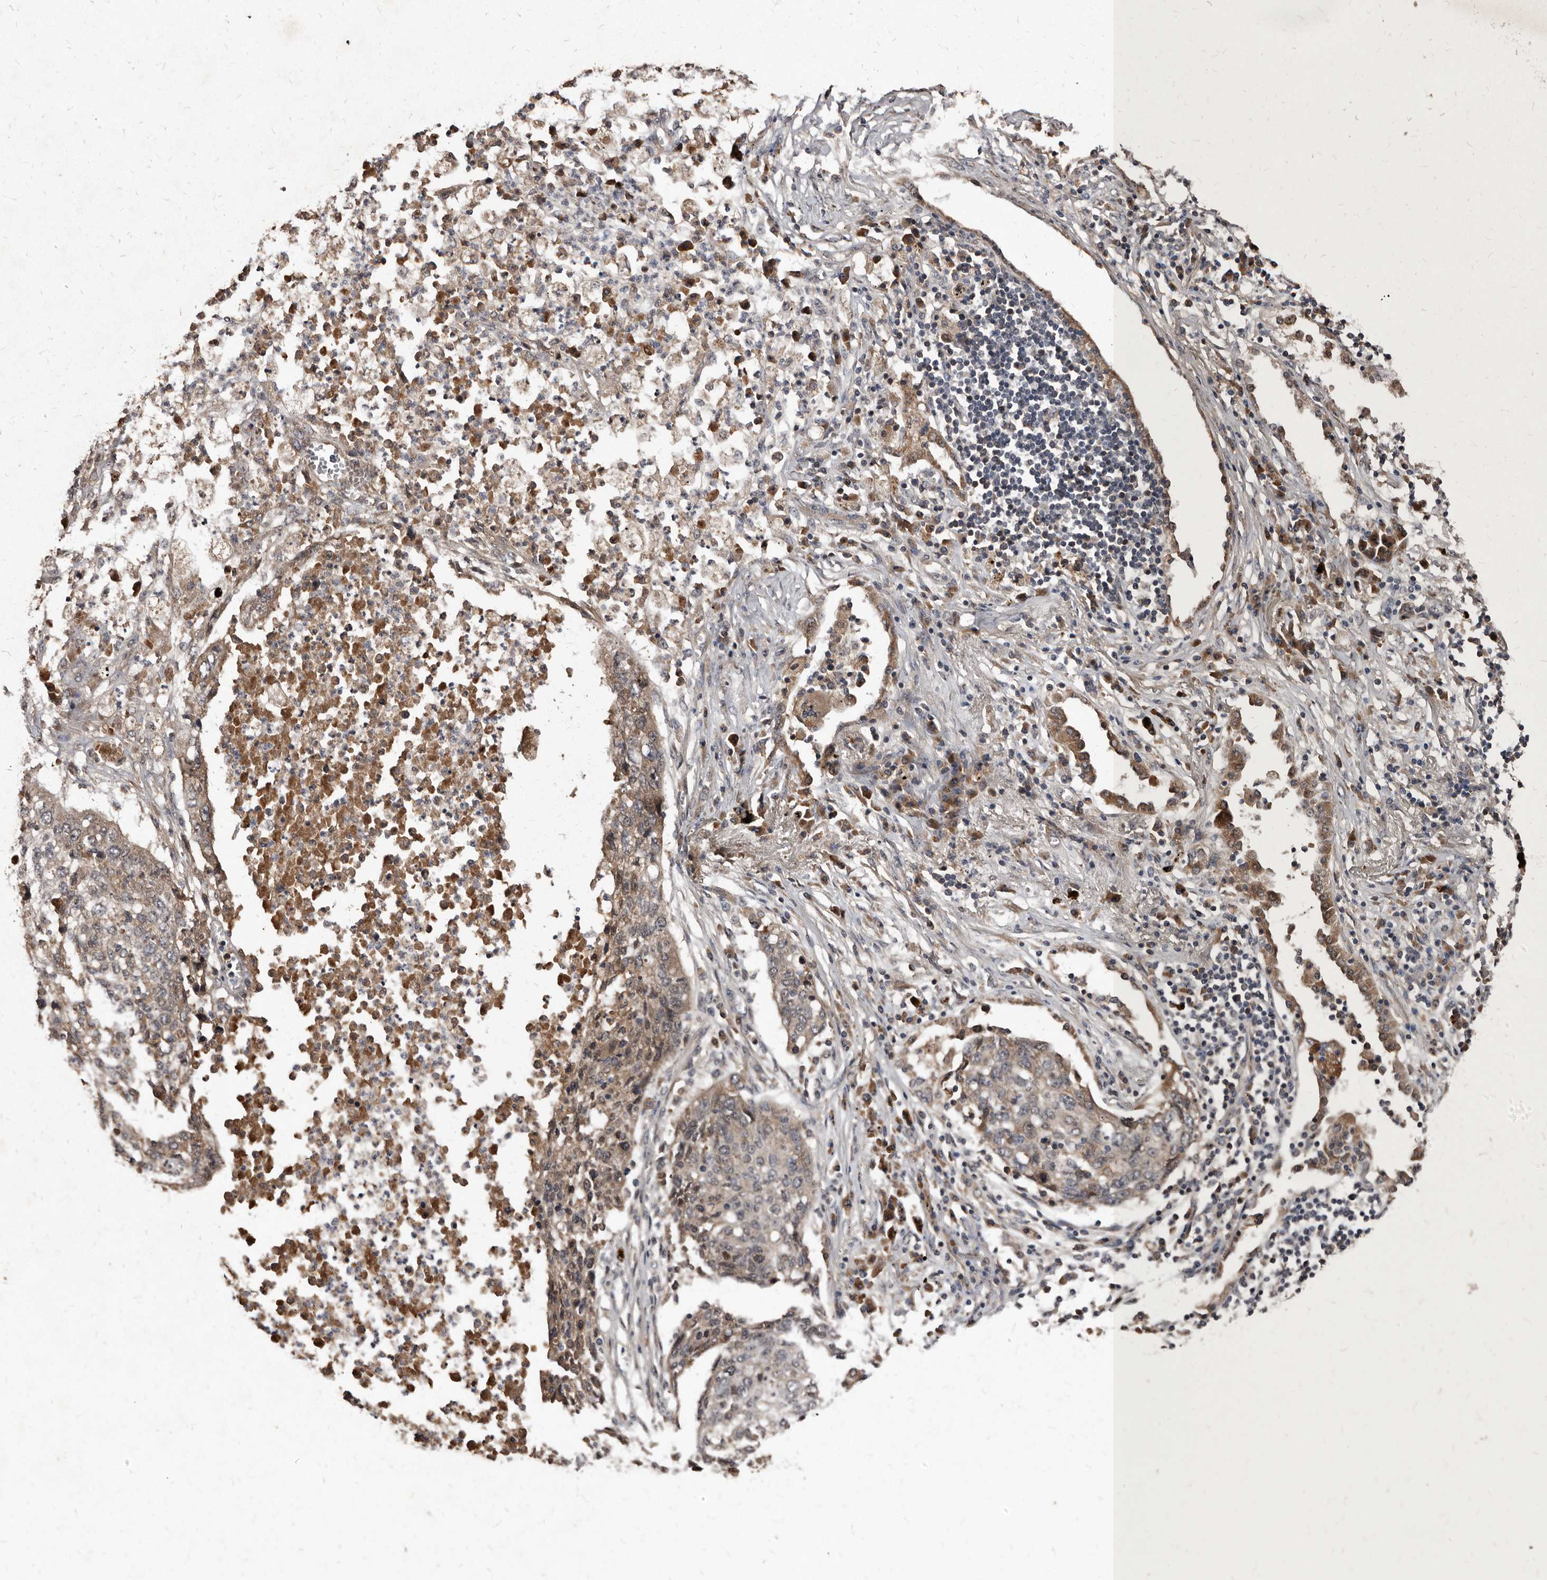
{"staining": {"intensity": "weak", "quantity": ">75%", "location": "cytoplasmic/membranous"}, "tissue": "lung cancer", "cell_type": "Tumor cells", "image_type": "cancer", "snomed": [{"axis": "morphology", "description": "Squamous cell carcinoma, NOS"}, {"axis": "topography", "description": "Lung"}], "caption": "Protein expression analysis of lung cancer (squamous cell carcinoma) shows weak cytoplasmic/membranous staining in about >75% of tumor cells.", "gene": "PMVK", "patient": {"sex": "female", "age": 63}}